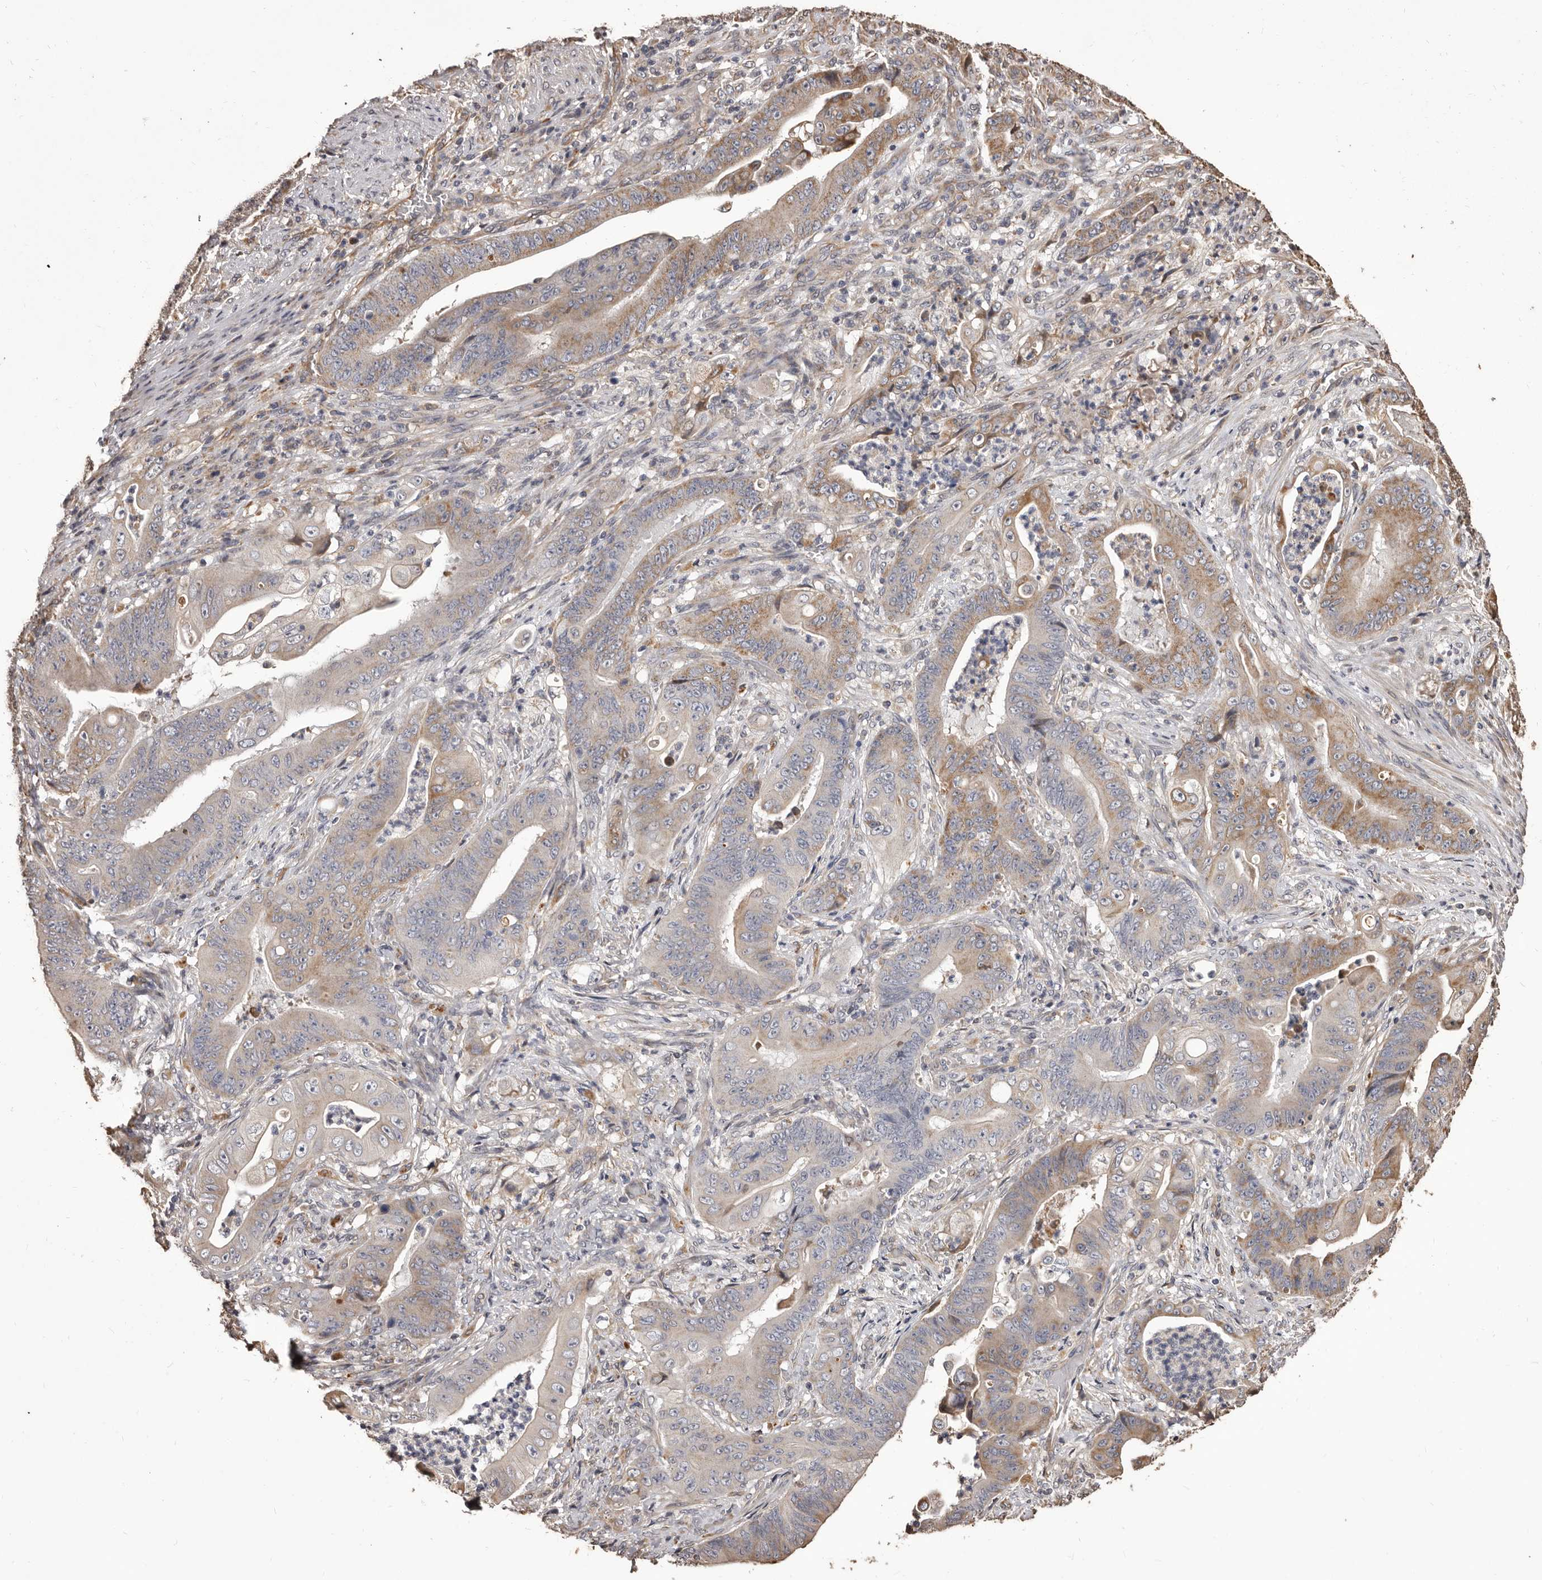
{"staining": {"intensity": "moderate", "quantity": "<25%", "location": "cytoplasmic/membranous"}, "tissue": "stomach cancer", "cell_type": "Tumor cells", "image_type": "cancer", "snomed": [{"axis": "morphology", "description": "Adenocarcinoma, NOS"}, {"axis": "topography", "description": "Stomach"}], "caption": "Immunohistochemistry (IHC) staining of stomach cancer, which demonstrates low levels of moderate cytoplasmic/membranous staining in approximately <25% of tumor cells indicating moderate cytoplasmic/membranous protein positivity. The staining was performed using DAB (3,3'-diaminobenzidine) (brown) for protein detection and nuclei were counterstained in hematoxylin (blue).", "gene": "ALPK1", "patient": {"sex": "female", "age": 73}}